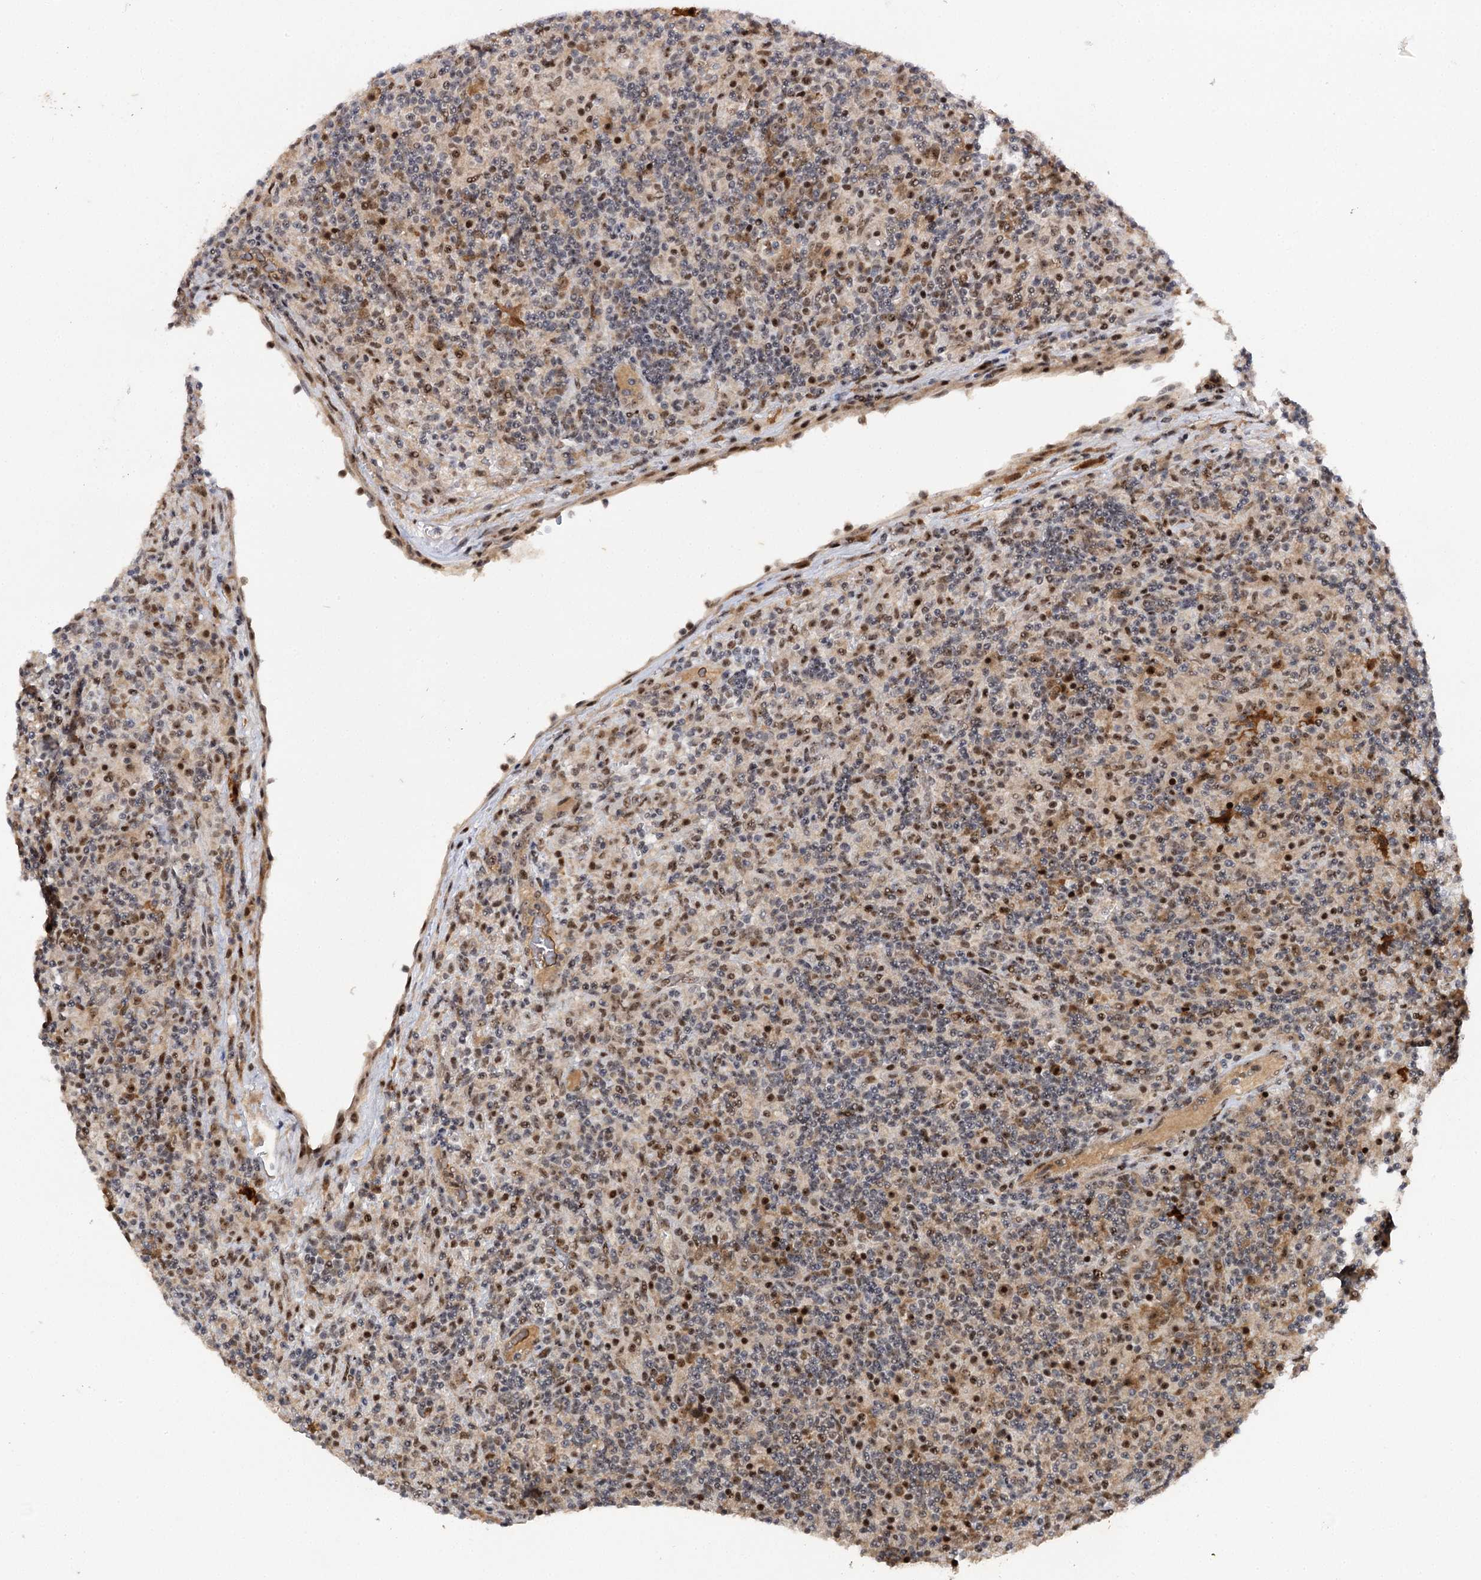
{"staining": {"intensity": "moderate", "quantity": ">75%", "location": "nuclear"}, "tissue": "lymphoma", "cell_type": "Tumor cells", "image_type": "cancer", "snomed": [{"axis": "morphology", "description": "Hodgkin's disease, NOS"}, {"axis": "topography", "description": "Lymph node"}], "caption": "Immunohistochemistry (IHC) image of neoplastic tissue: human lymphoma stained using IHC shows medium levels of moderate protein expression localized specifically in the nuclear of tumor cells, appearing as a nuclear brown color.", "gene": "BUD13", "patient": {"sex": "male", "age": 70}}